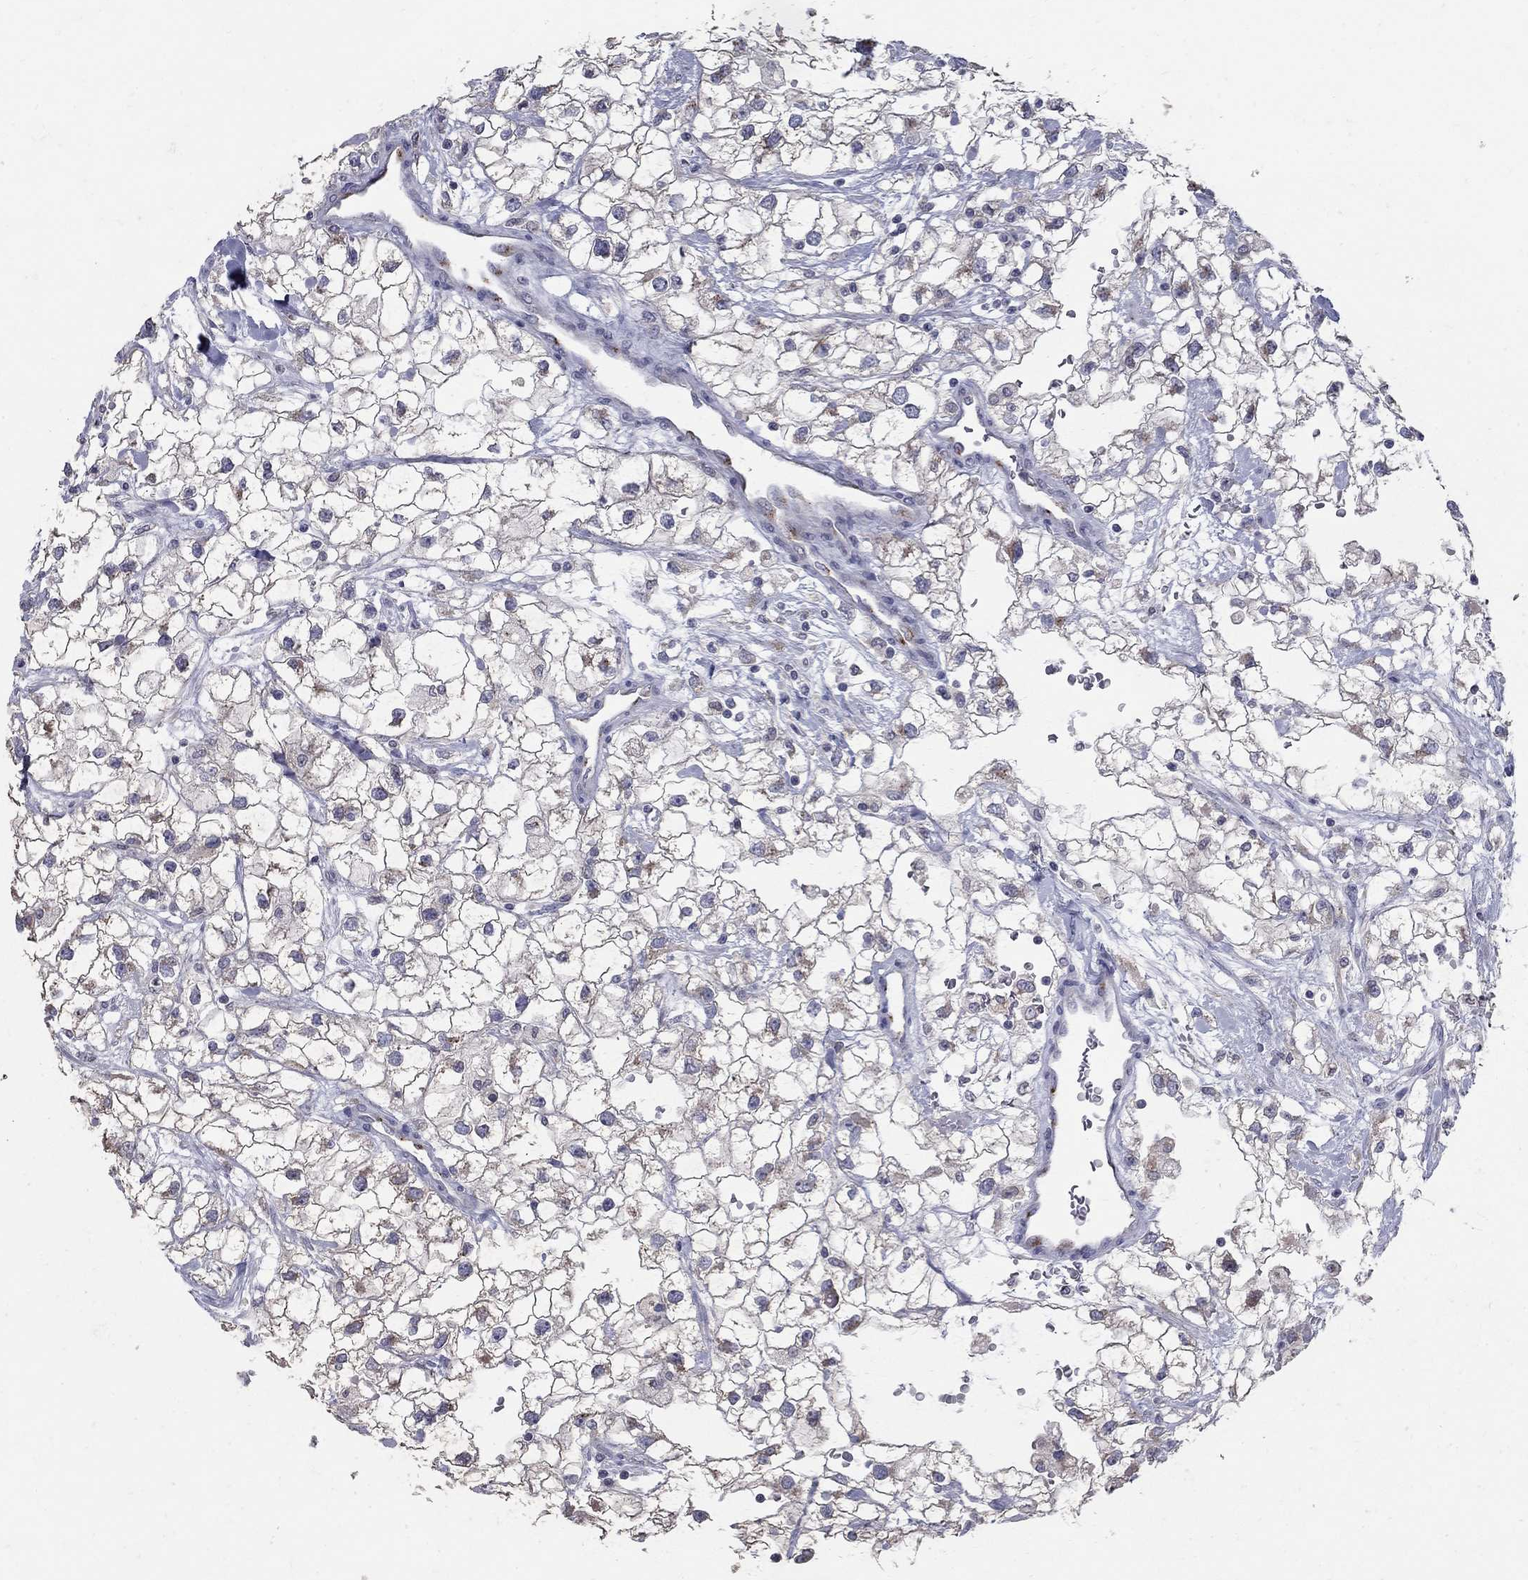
{"staining": {"intensity": "negative", "quantity": "none", "location": "none"}, "tissue": "renal cancer", "cell_type": "Tumor cells", "image_type": "cancer", "snomed": [{"axis": "morphology", "description": "Adenocarcinoma, NOS"}, {"axis": "topography", "description": "Kidney"}], "caption": "Immunohistochemistry (IHC) of human renal cancer displays no expression in tumor cells.", "gene": "KIAA0319L", "patient": {"sex": "male", "age": 59}}